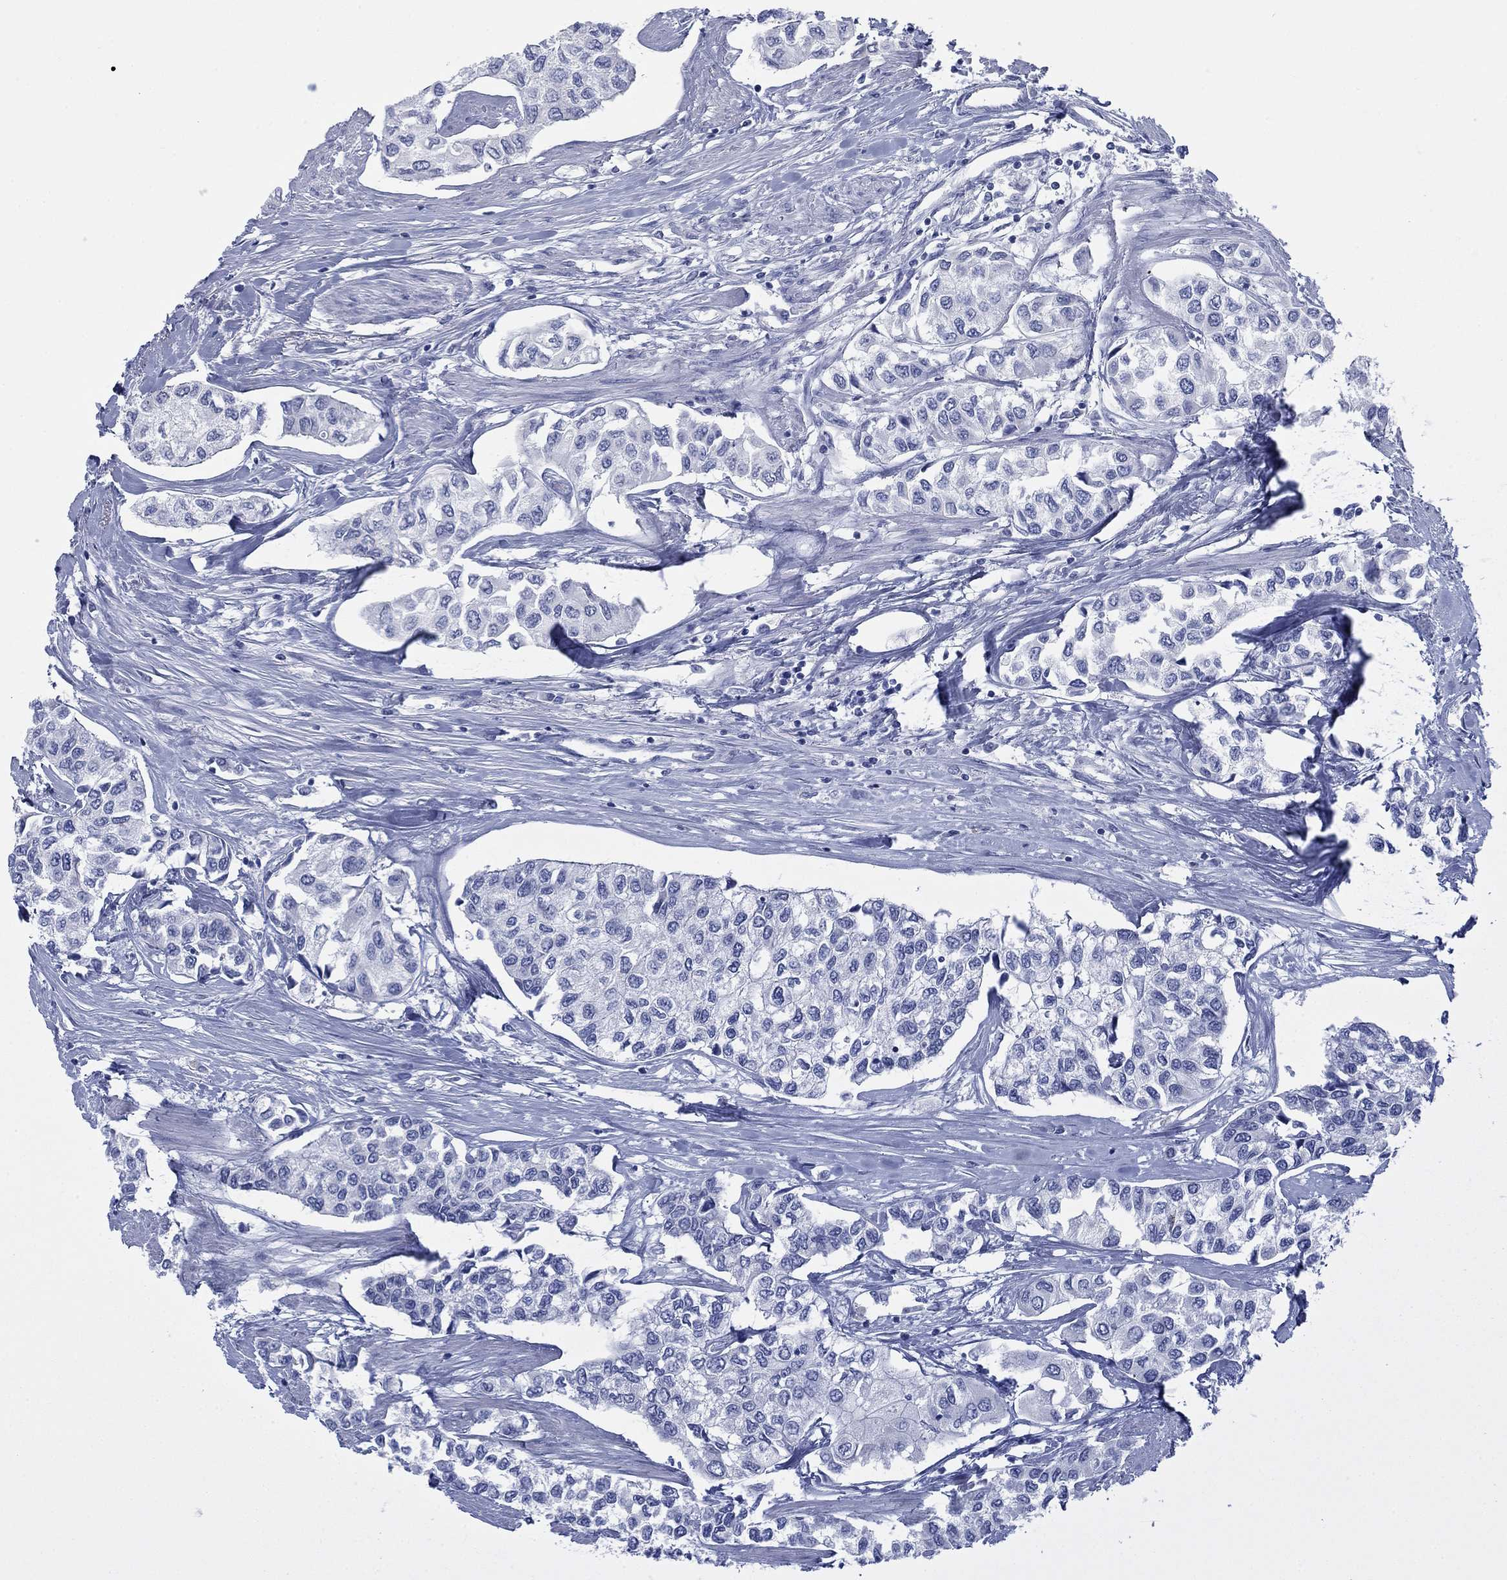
{"staining": {"intensity": "negative", "quantity": "none", "location": "none"}, "tissue": "urothelial cancer", "cell_type": "Tumor cells", "image_type": "cancer", "snomed": [{"axis": "morphology", "description": "Urothelial carcinoma, High grade"}, {"axis": "topography", "description": "Urinary bladder"}], "caption": "Urothelial cancer was stained to show a protein in brown. There is no significant staining in tumor cells.", "gene": "DNAL1", "patient": {"sex": "male", "age": 73}}